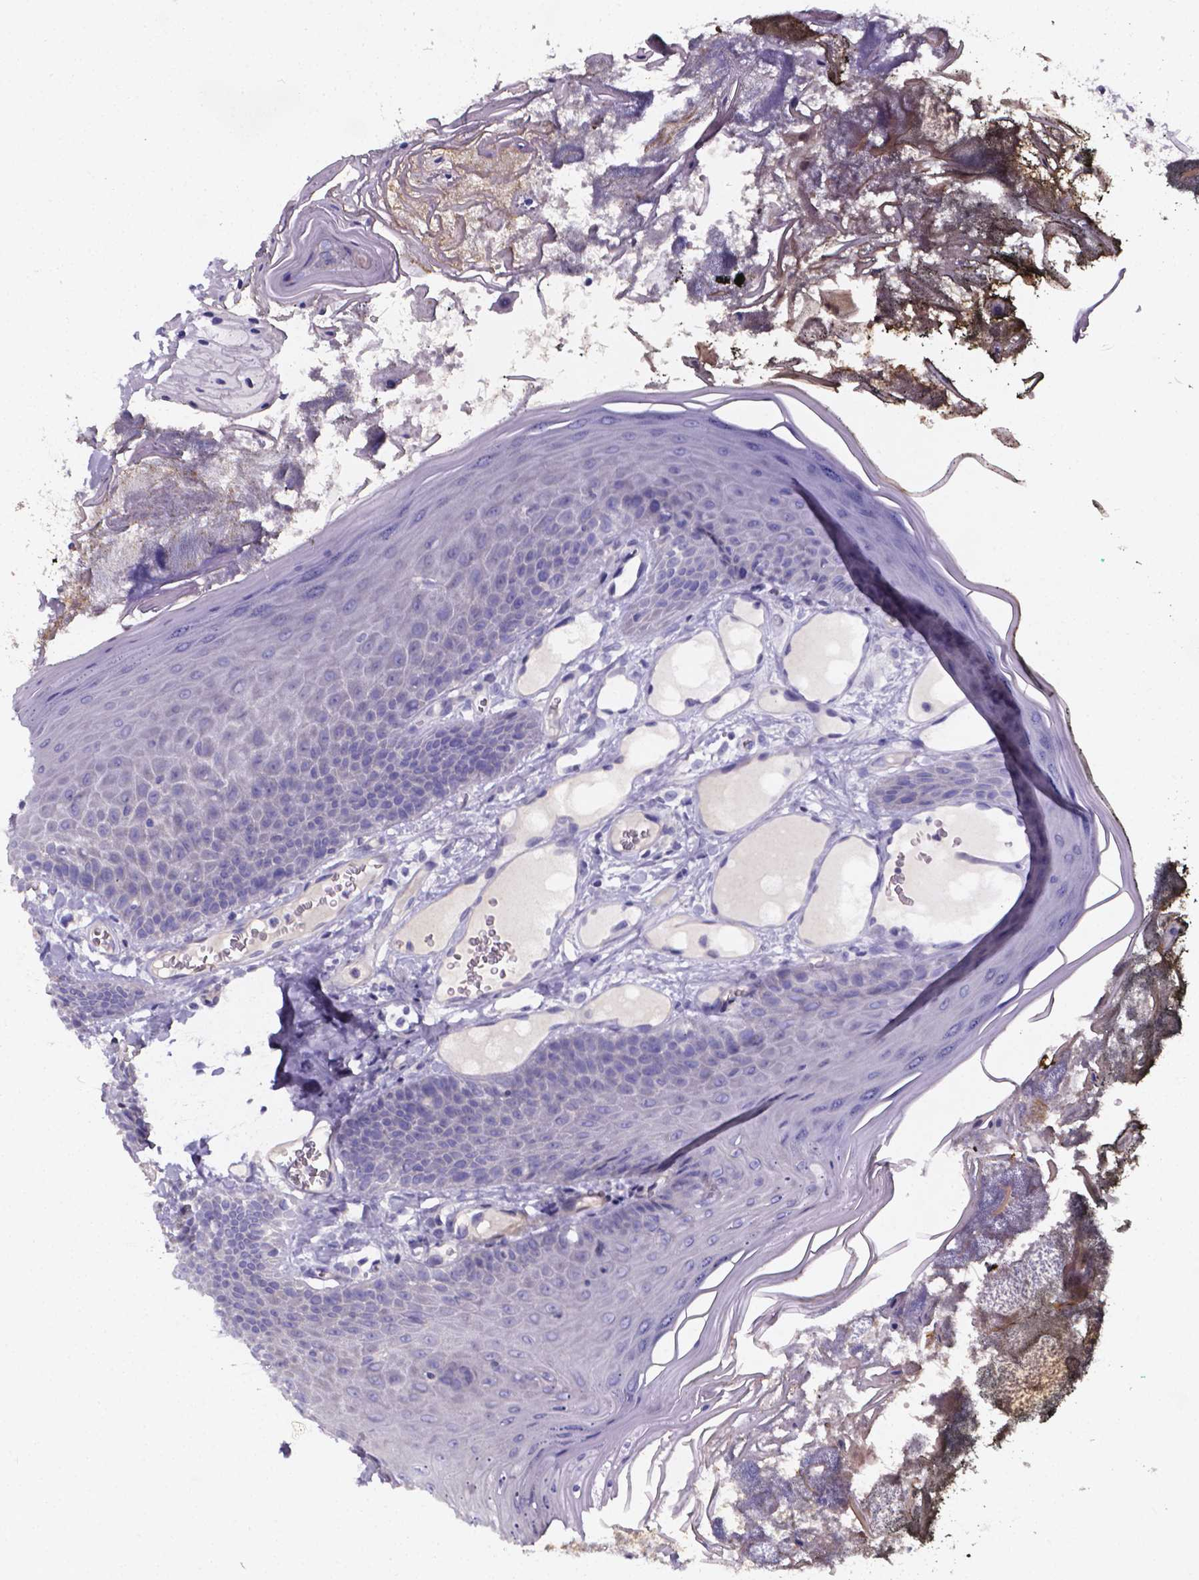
{"staining": {"intensity": "negative", "quantity": "none", "location": "none"}, "tissue": "oral mucosa", "cell_type": "Squamous epithelial cells", "image_type": "normal", "snomed": [{"axis": "morphology", "description": "Normal tissue, NOS"}, {"axis": "topography", "description": "Oral tissue"}], "caption": "A high-resolution histopathology image shows immunohistochemistry (IHC) staining of normal oral mucosa, which demonstrates no significant staining in squamous epithelial cells.", "gene": "CACNG8", "patient": {"sex": "male", "age": 9}}